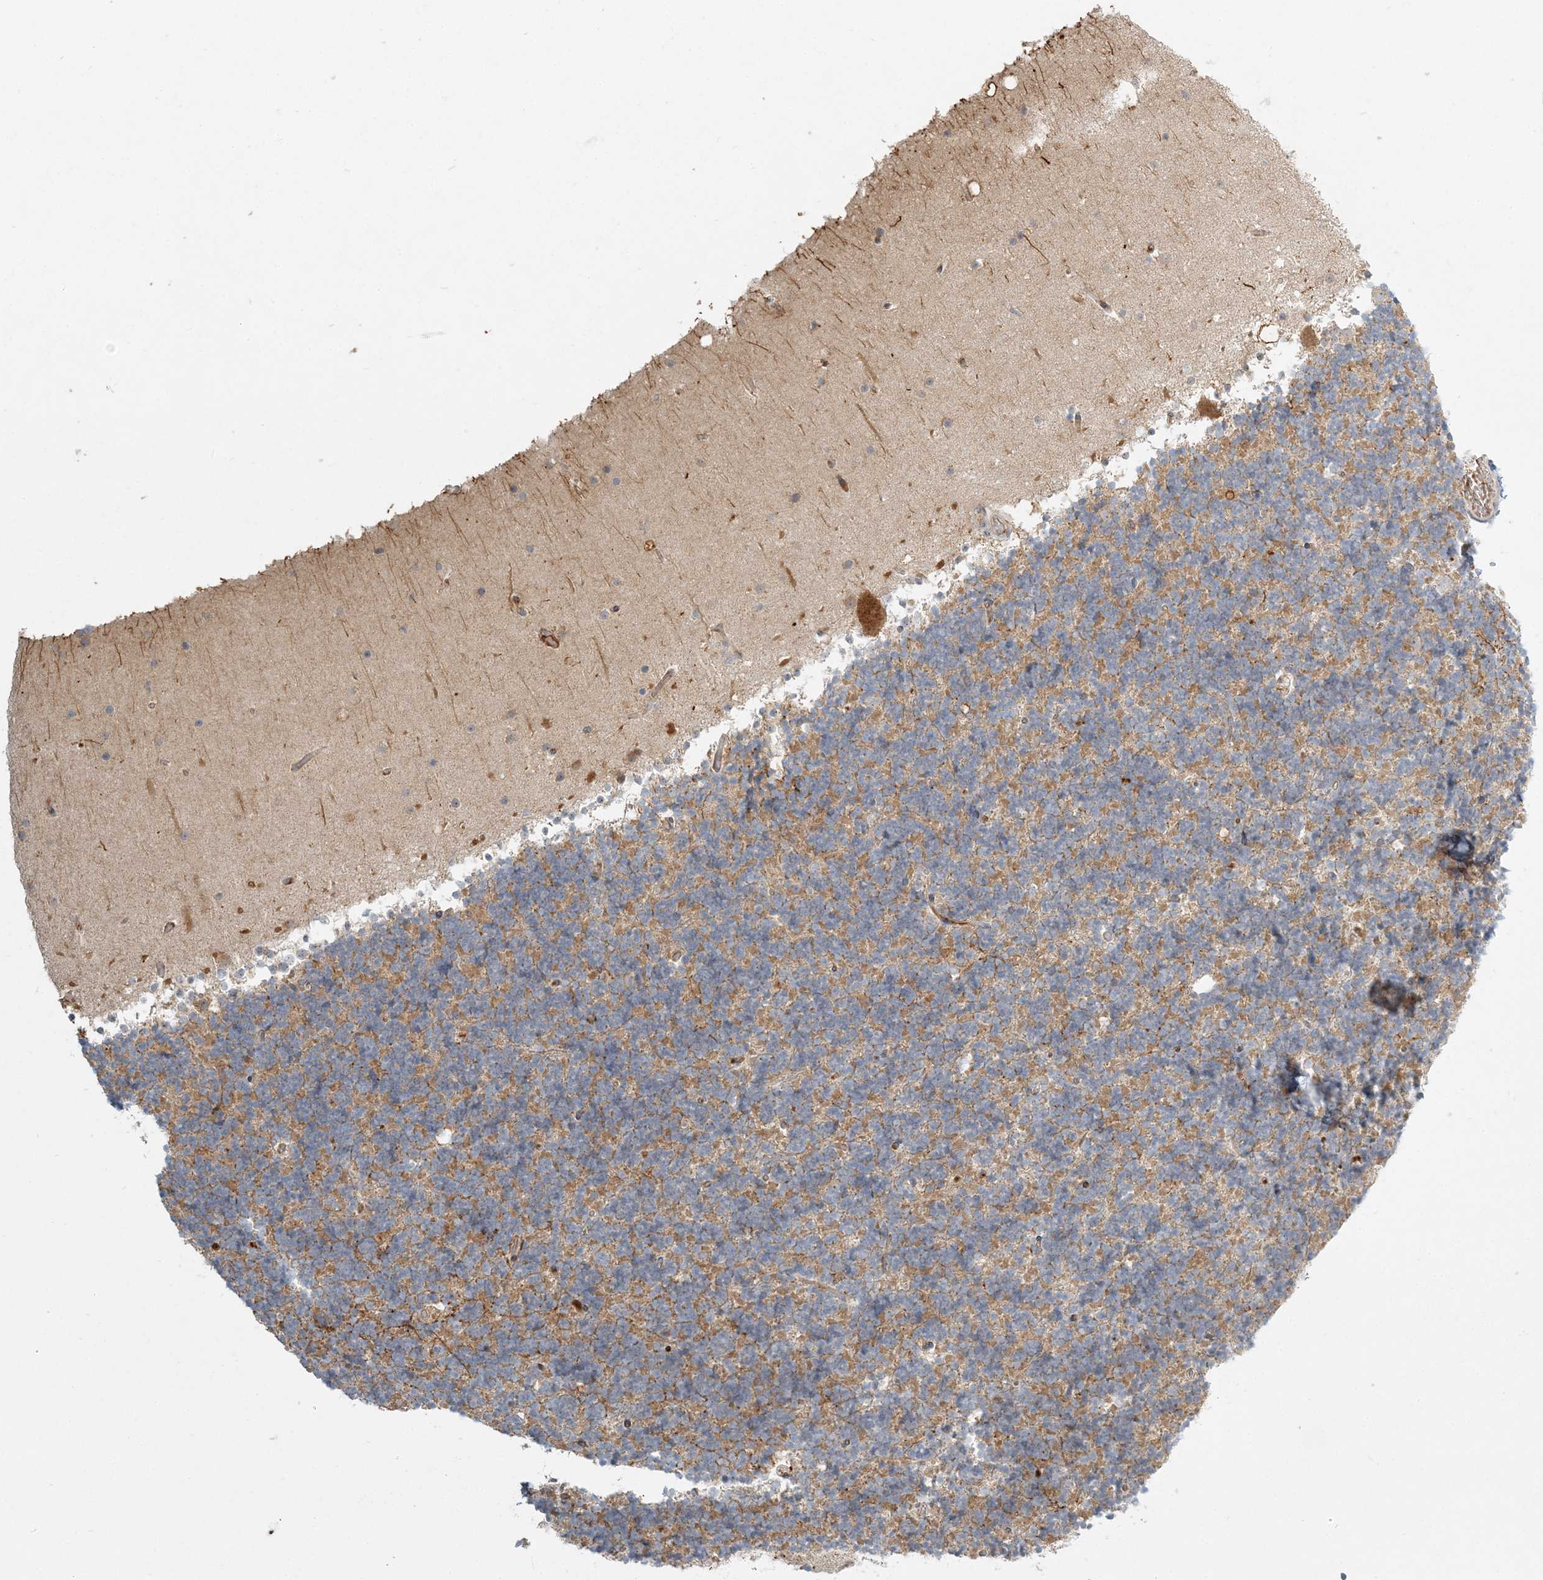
{"staining": {"intensity": "moderate", "quantity": "25%-75%", "location": "cytoplasmic/membranous"}, "tissue": "cerebellum", "cell_type": "Cells in granular layer", "image_type": "normal", "snomed": [{"axis": "morphology", "description": "Normal tissue, NOS"}, {"axis": "topography", "description": "Cerebellum"}], "caption": "IHC photomicrograph of benign cerebellum: human cerebellum stained using immunohistochemistry (IHC) demonstrates medium levels of moderate protein expression localized specifically in the cytoplasmic/membranous of cells in granular layer, appearing as a cytoplasmic/membranous brown color.", "gene": "AP1AR", "patient": {"sex": "male", "age": 57}}